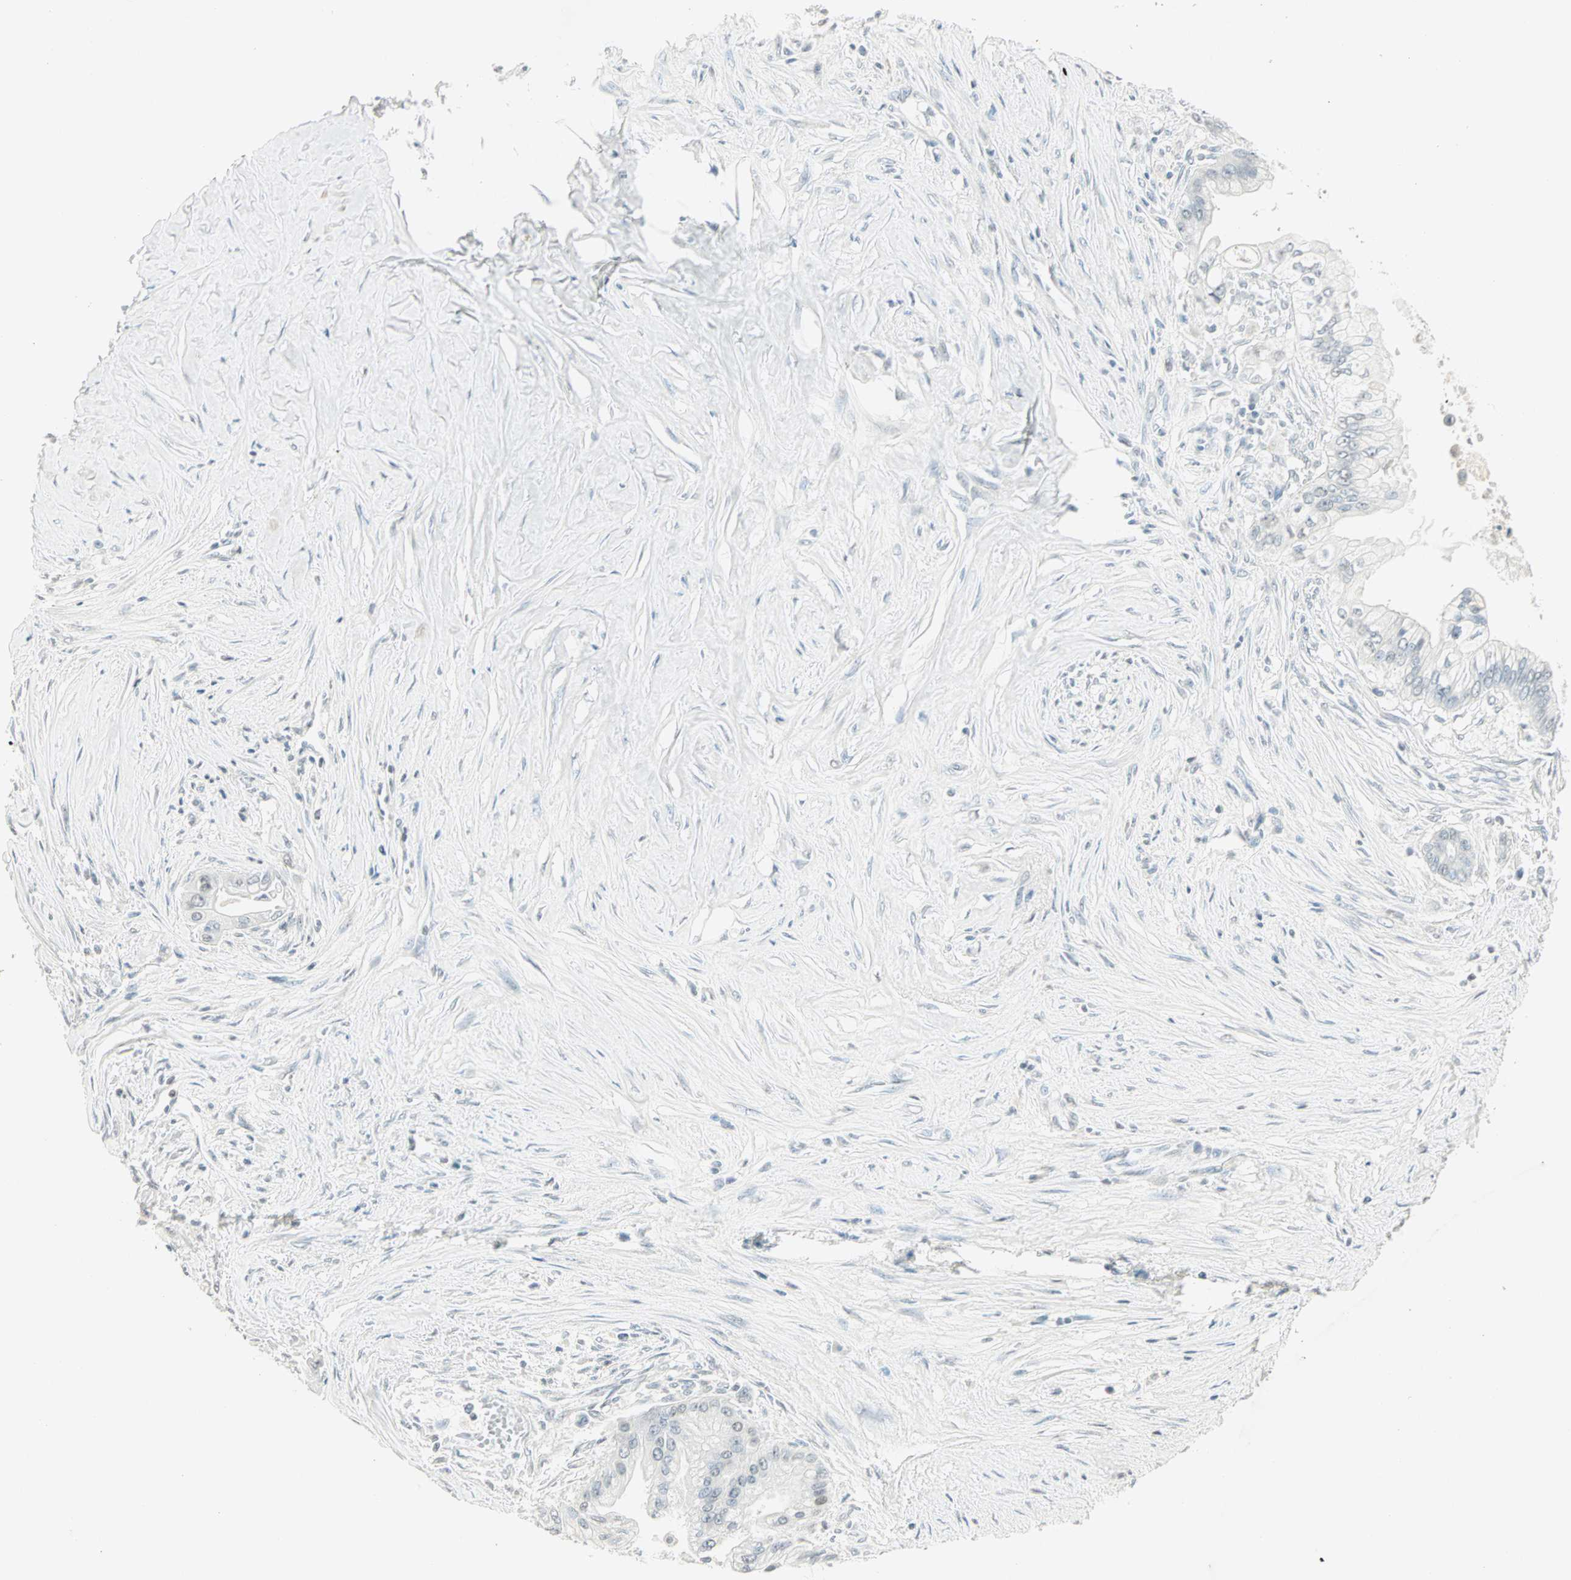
{"staining": {"intensity": "weak", "quantity": "<25%", "location": "nuclear"}, "tissue": "pancreatic cancer", "cell_type": "Tumor cells", "image_type": "cancer", "snomed": [{"axis": "morphology", "description": "Adenocarcinoma, NOS"}, {"axis": "topography", "description": "Pancreas"}], "caption": "IHC of pancreatic cancer (adenocarcinoma) exhibits no expression in tumor cells. (Brightfield microscopy of DAB immunohistochemistry at high magnification).", "gene": "SMAD3", "patient": {"sex": "male", "age": 59}}